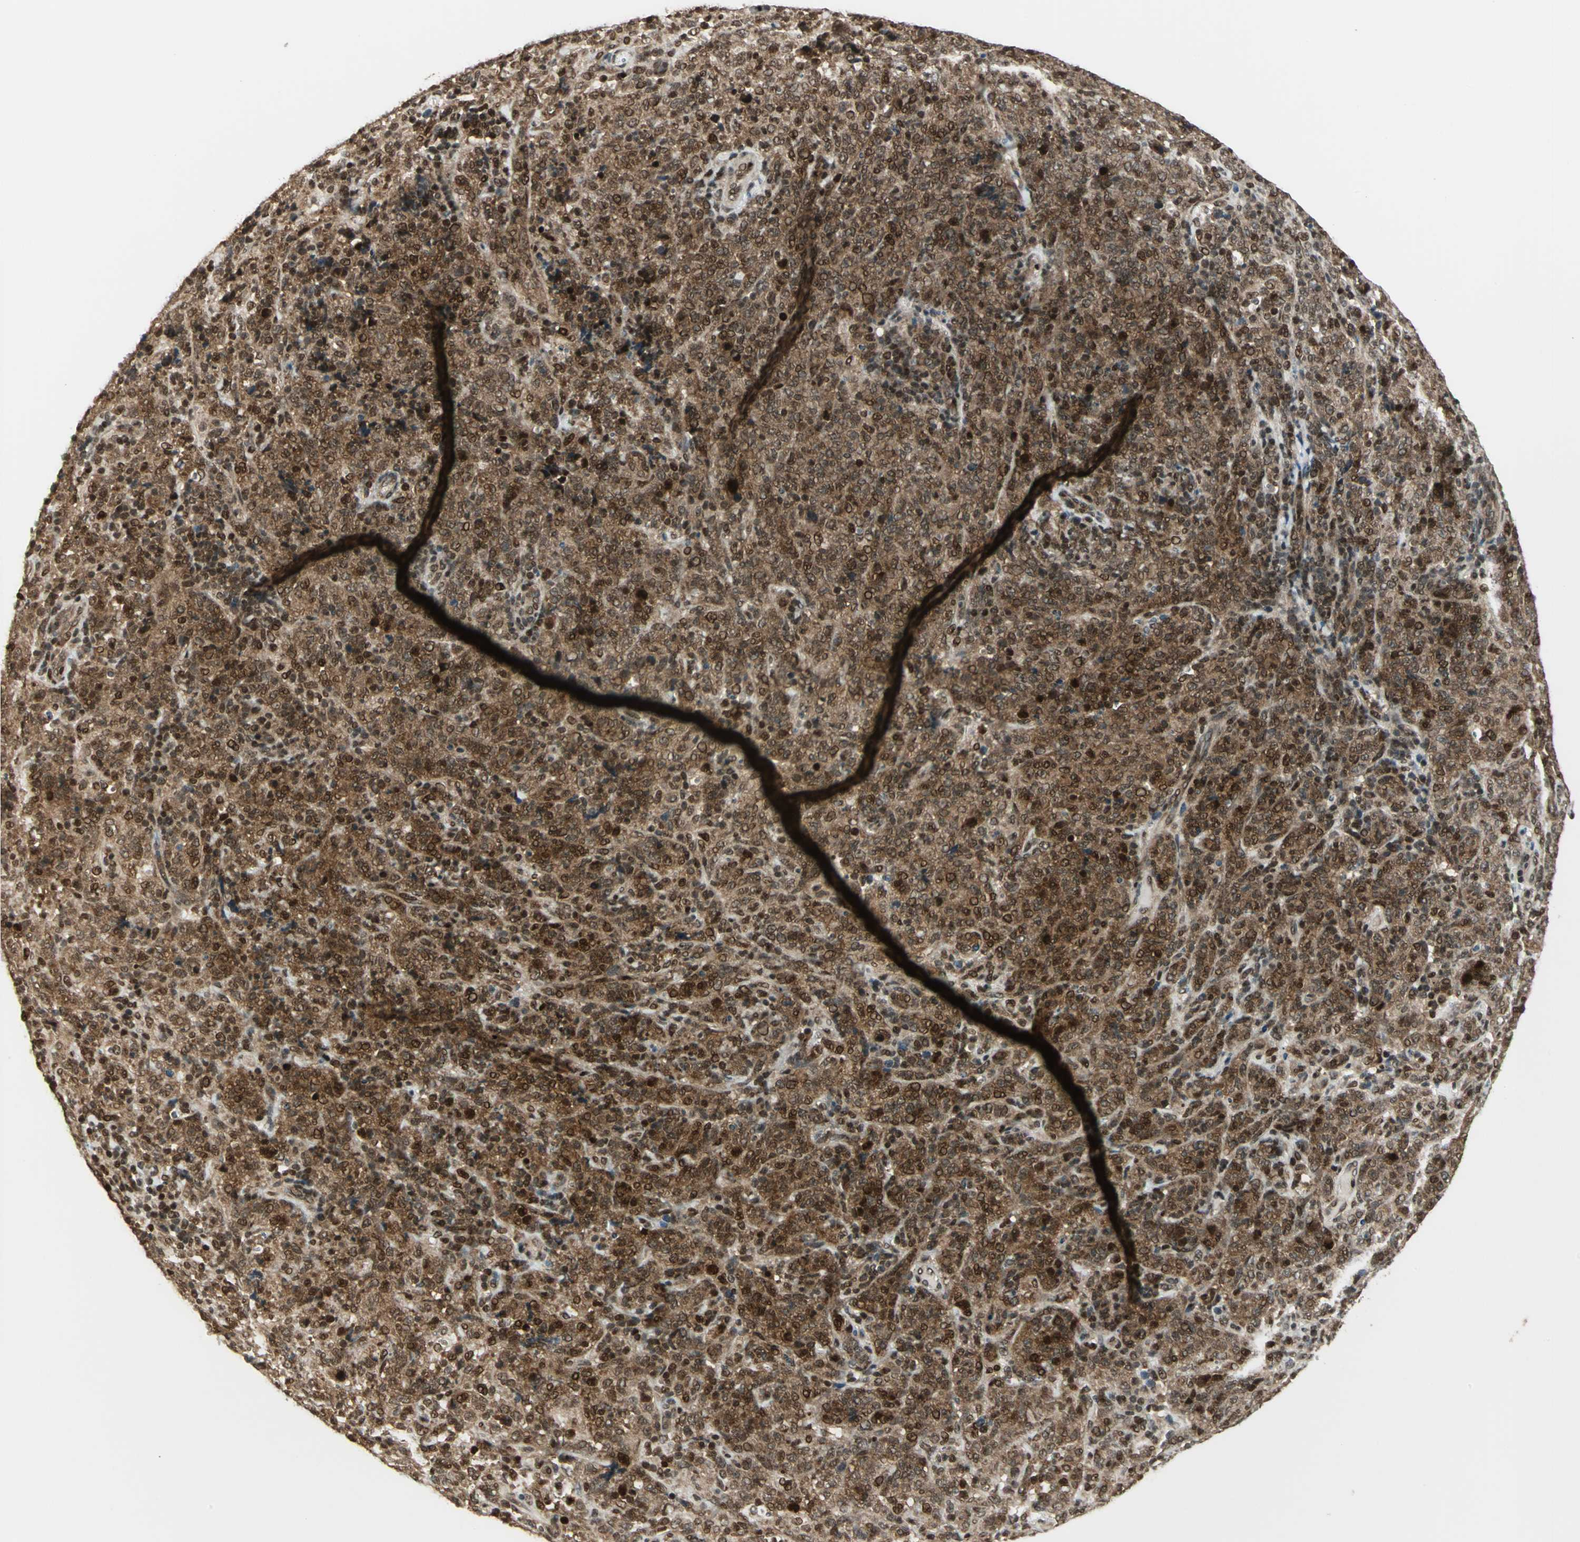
{"staining": {"intensity": "strong", "quantity": ">75%", "location": "cytoplasmic/membranous,nuclear"}, "tissue": "lymphoma", "cell_type": "Tumor cells", "image_type": "cancer", "snomed": [{"axis": "morphology", "description": "Malignant lymphoma, non-Hodgkin's type, High grade"}, {"axis": "topography", "description": "Tonsil"}], "caption": "Human lymphoma stained with a brown dye reveals strong cytoplasmic/membranous and nuclear positive expression in approximately >75% of tumor cells.", "gene": "PSMC3", "patient": {"sex": "female", "age": 36}}